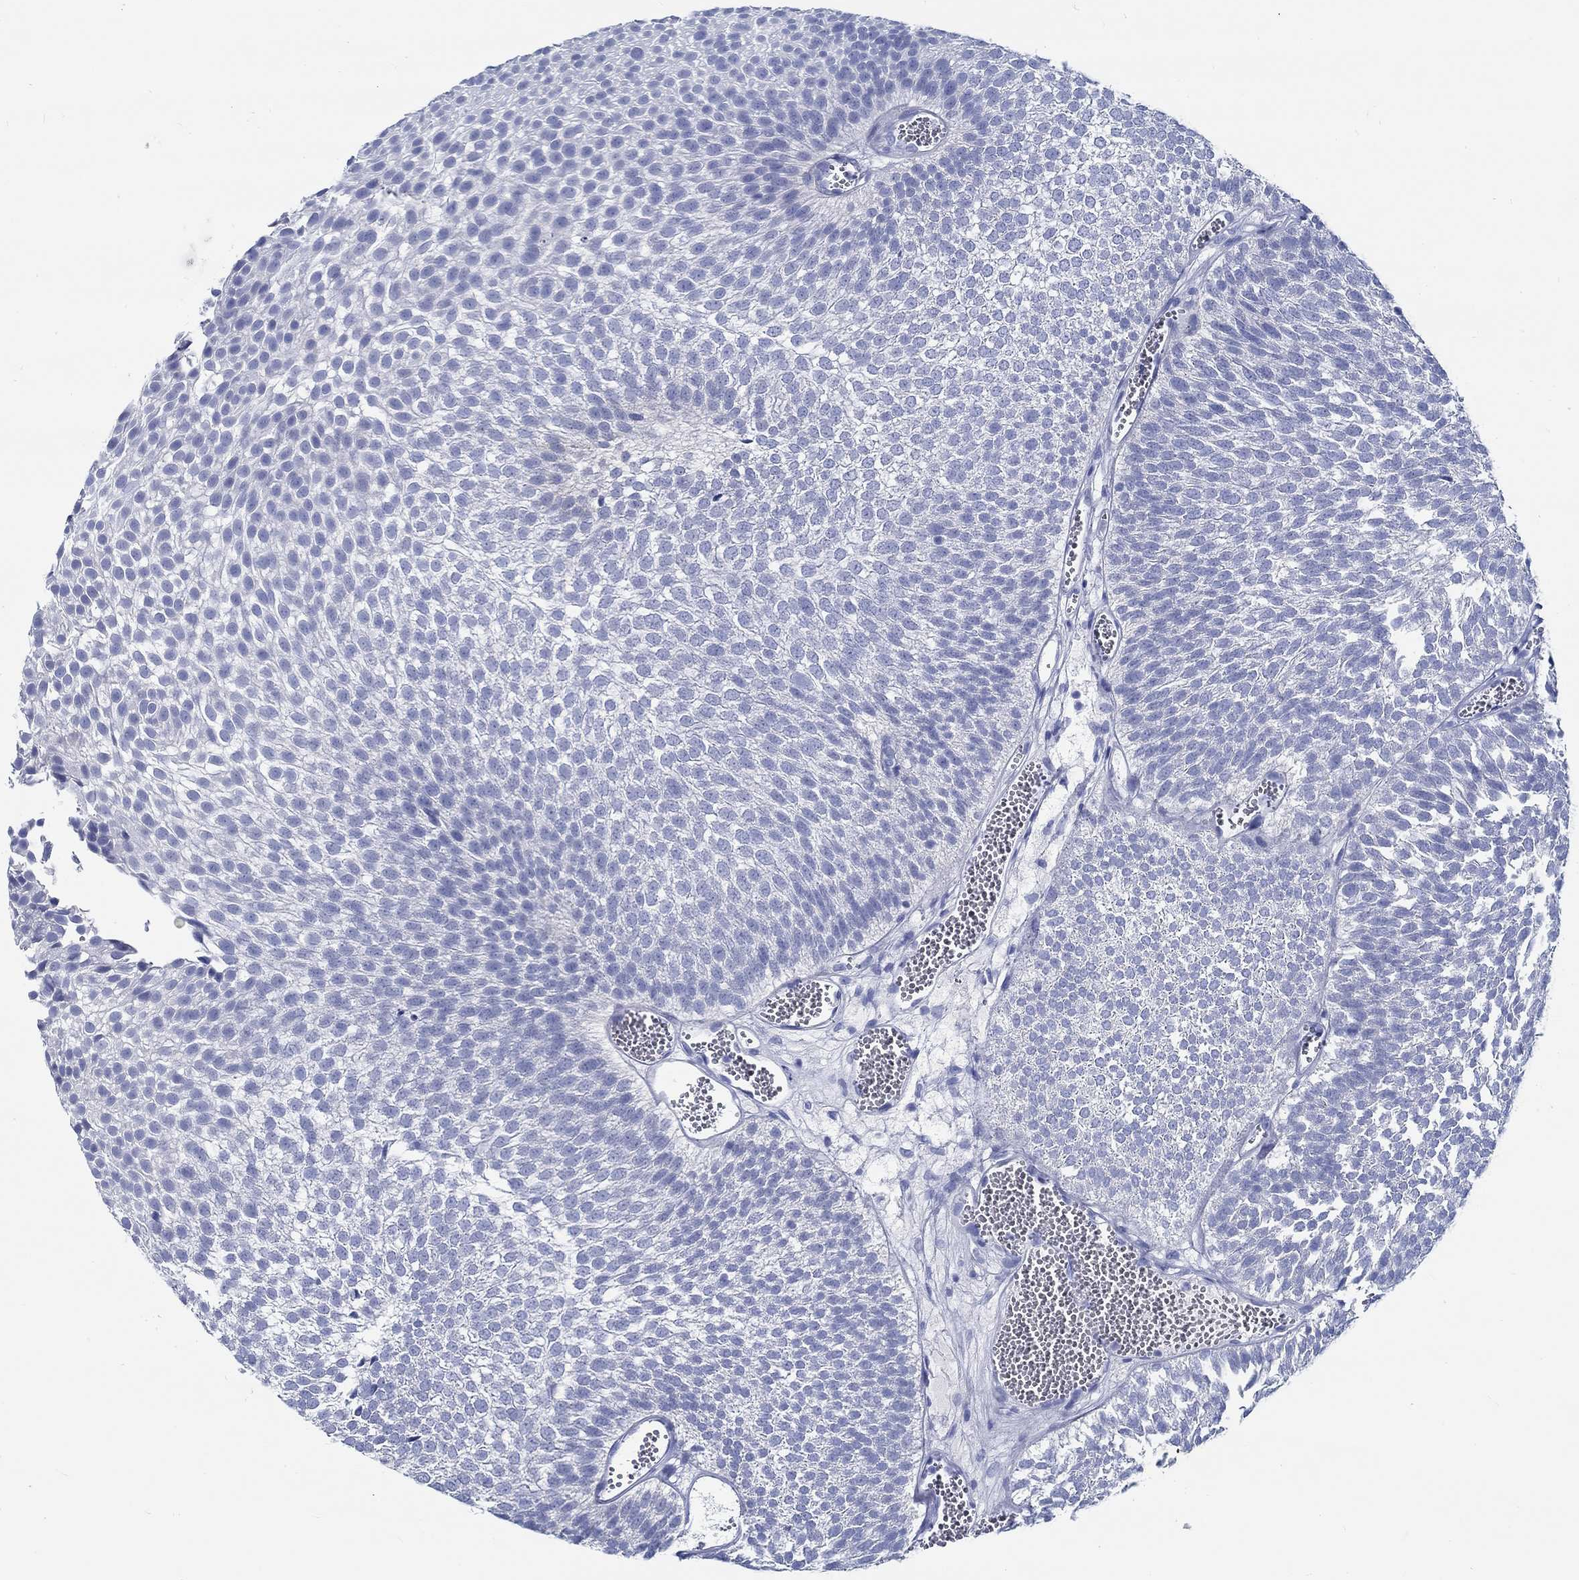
{"staining": {"intensity": "negative", "quantity": "none", "location": "none"}, "tissue": "urothelial cancer", "cell_type": "Tumor cells", "image_type": "cancer", "snomed": [{"axis": "morphology", "description": "Urothelial carcinoma, Low grade"}, {"axis": "topography", "description": "Urinary bladder"}], "caption": "Tumor cells are negative for protein expression in human low-grade urothelial carcinoma.", "gene": "FBXO2", "patient": {"sex": "male", "age": 52}}